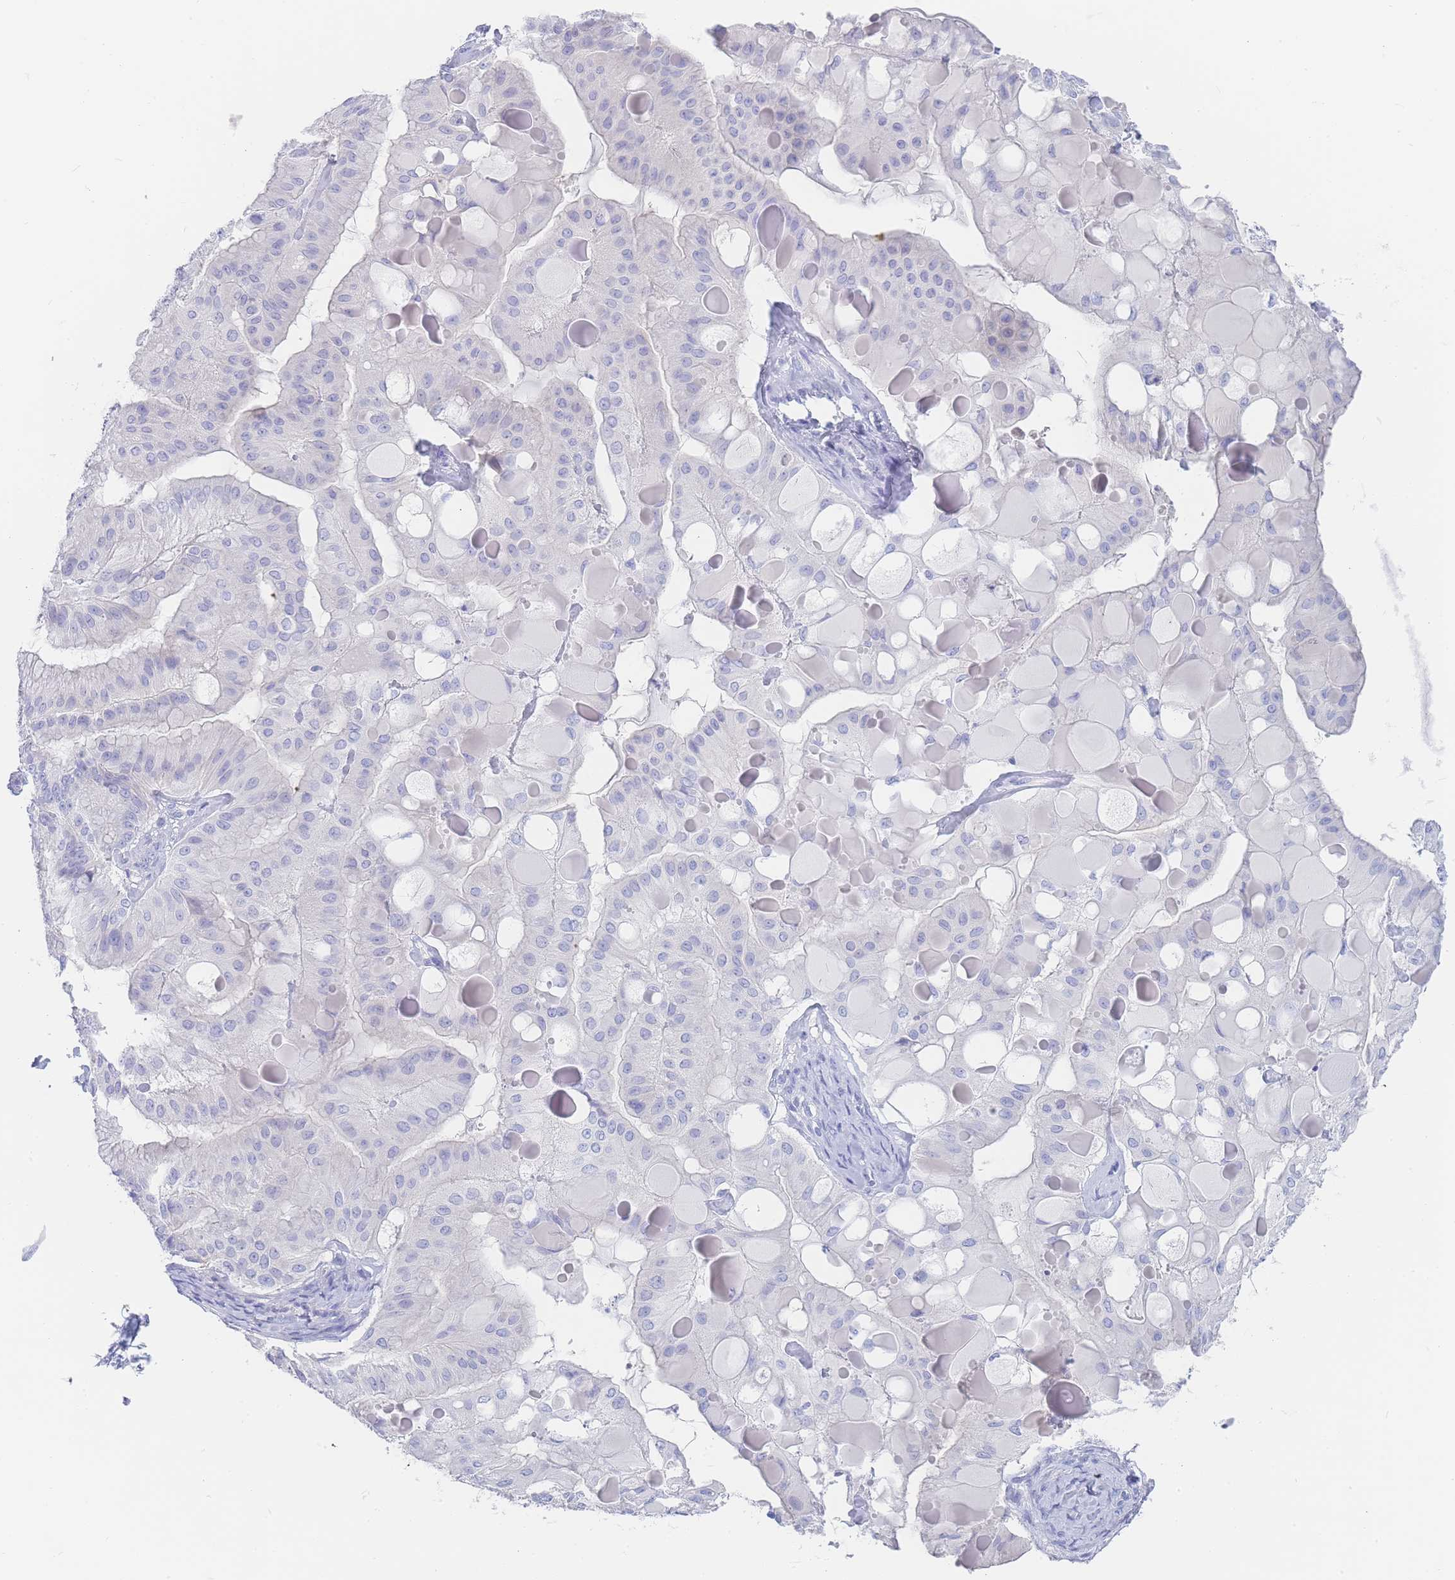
{"staining": {"intensity": "negative", "quantity": "none", "location": "none"}, "tissue": "ovarian cancer", "cell_type": "Tumor cells", "image_type": "cancer", "snomed": [{"axis": "morphology", "description": "Cystadenocarcinoma, mucinous, NOS"}, {"axis": "topography", "description": "Ovary"}], "caption": "High power microscopy image of an immunohistochemistry image of ovarian cancer, revealing no significant expression in tumor cells.", "gene": "LZTFL1", "patient": {"sex": "female", "age": 61}}